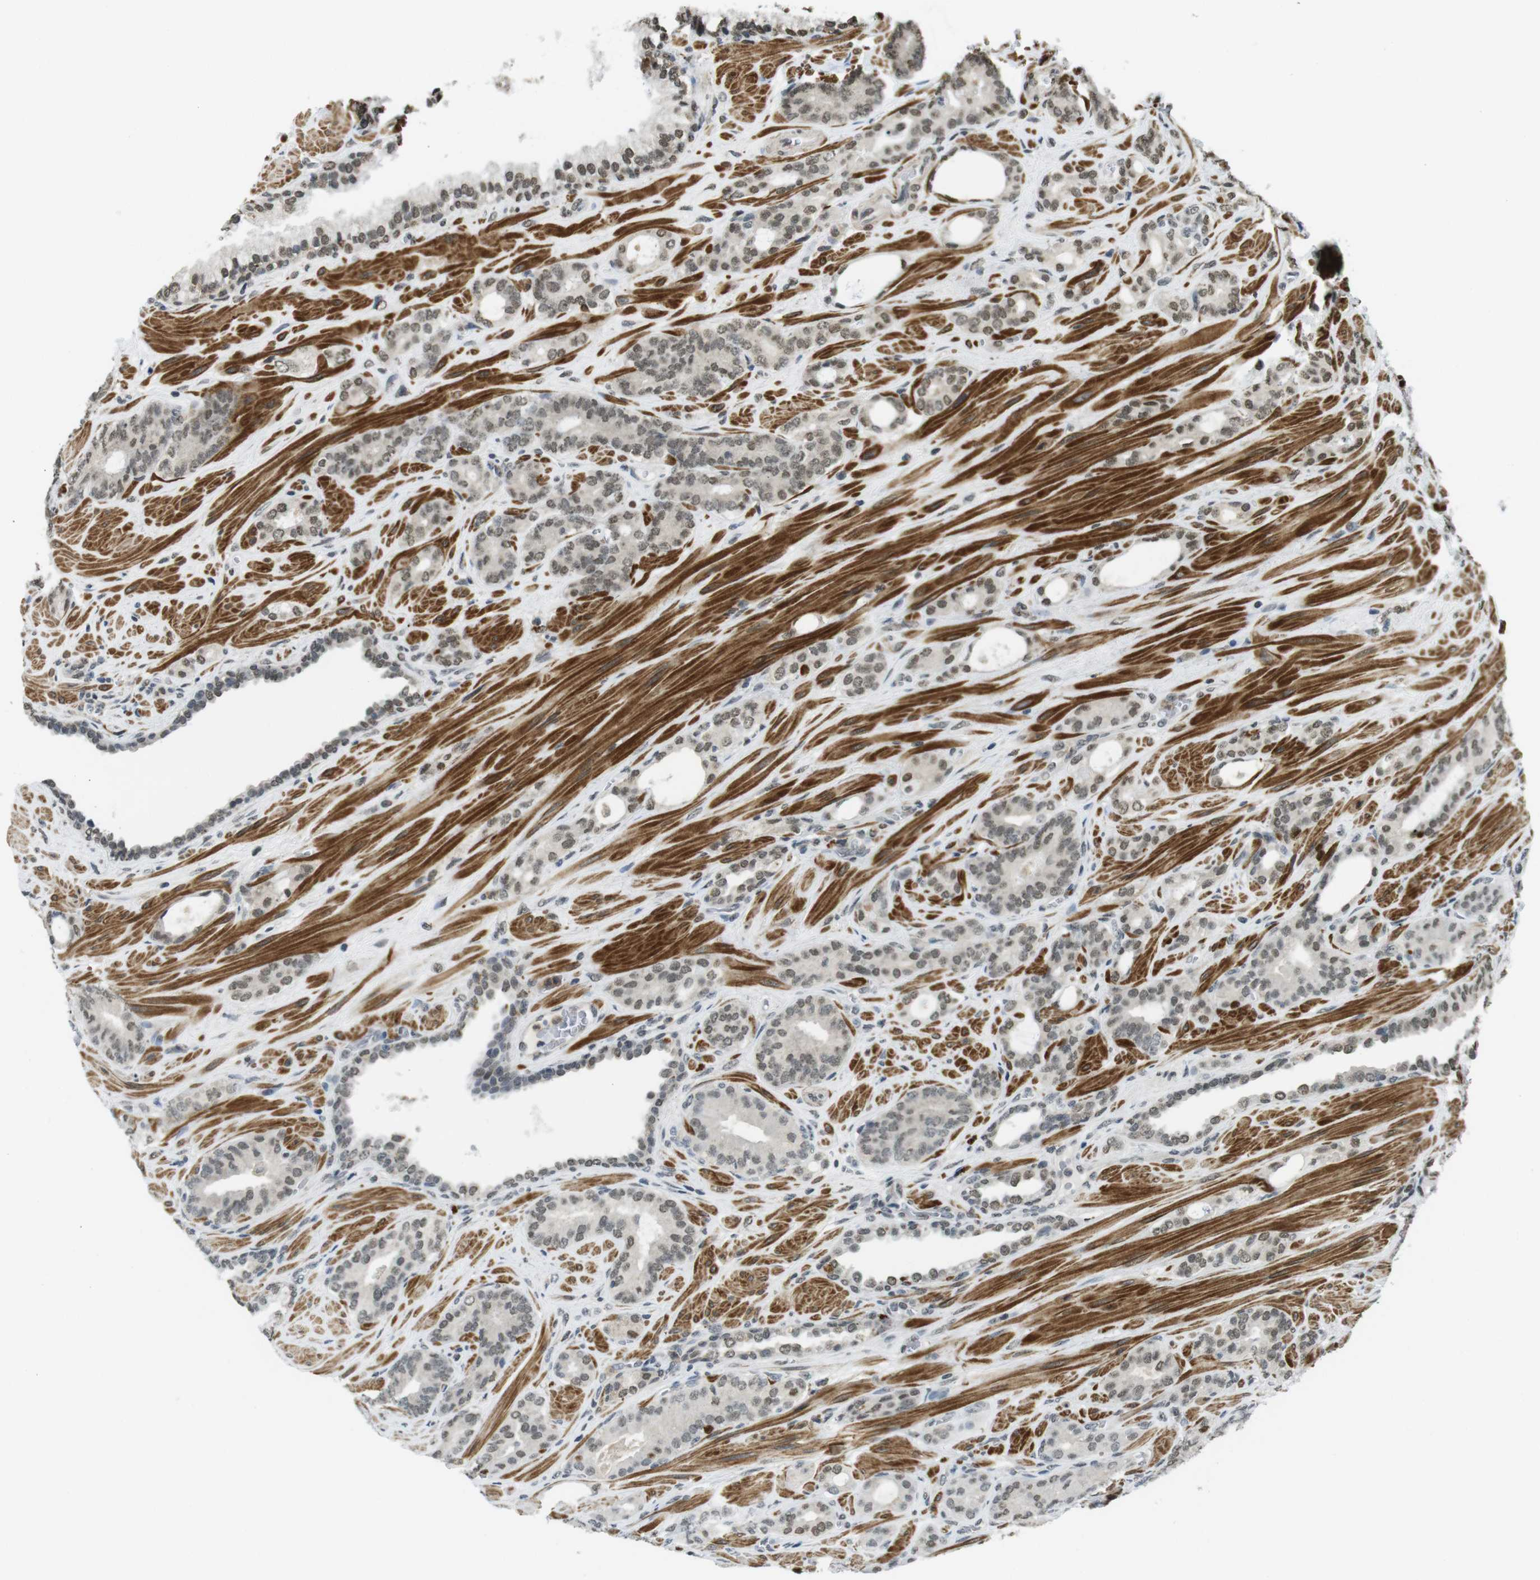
{"staining": {"intensity": "weak", "quantity": ">75%", "location": "nuclear"}, "tissue": "prostate cancer", "cell_type": "Tumor cells", "image_type": "cancer", "snomed": [{"axis": "morphology", "description": "Adenocarcinoma, Low grade"}, {"axis": "topography", "description": "Prostate"}], "caption": "Immunohistochemistry (IHC) image of prostate cancer stained for a protein (brown), which shows low levels of weak nuclear staining in approximately >75% of tumor cells.", "gene": "USP7", "patient": {"sex": "male", "age": 63}}